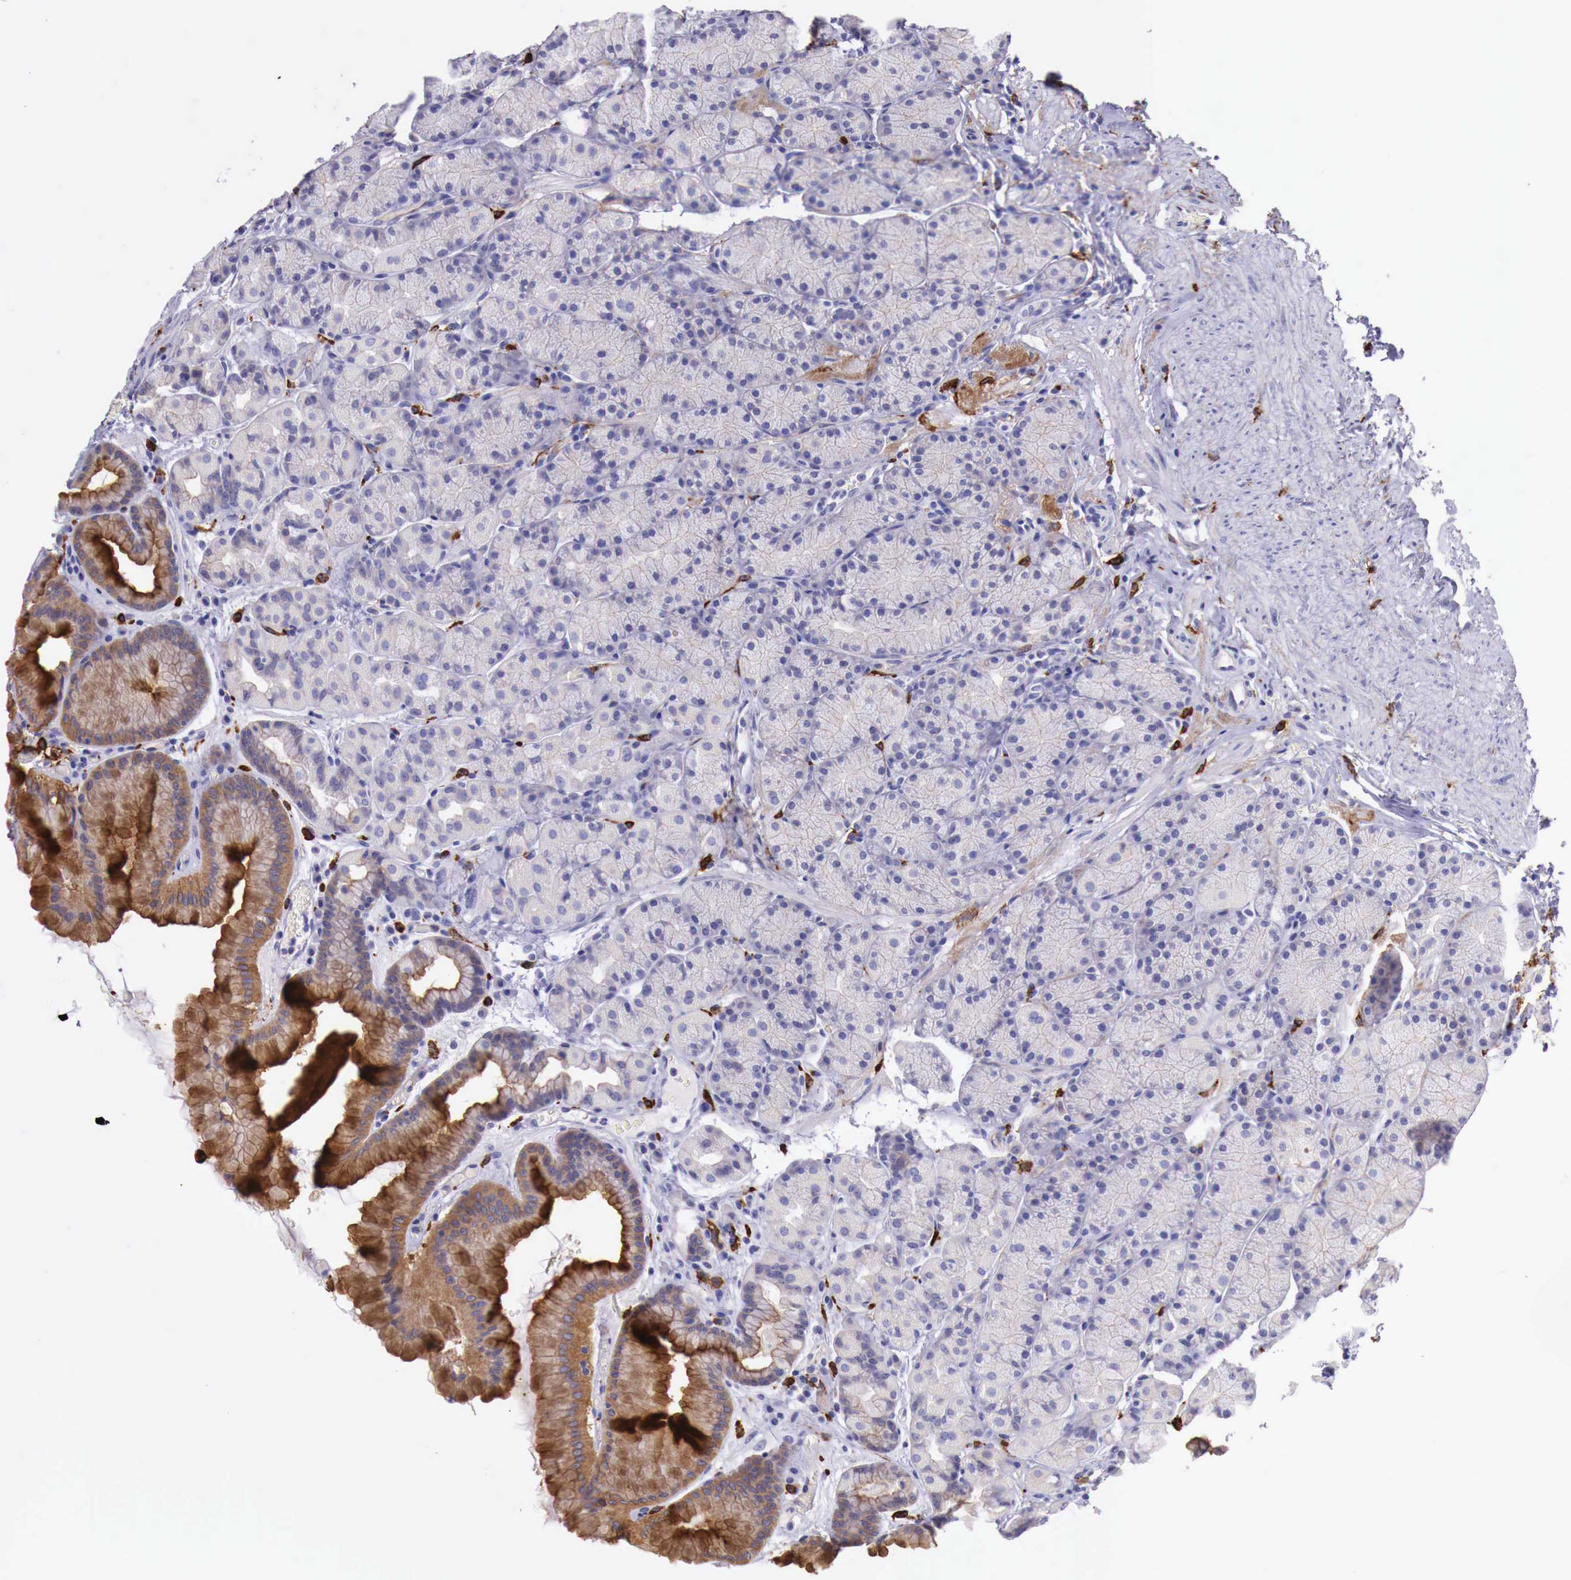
{"staining": {"intensity": "strong", "quantity": "<25%", "location": "cytoplasmic/membranous"}, "tissue": "stomach", "cell_type": "Glandular cells", "image_type": "normal", "snomed": [{"axis": "morphology", "description": "Normal tissue, NOS"}, {"axis": "topography", "description": "Stomach, upper"}], "caption": "Immunohistochemical staining of unremarkable human stomach shows strong cytoplasmic/membranous protein expression in about <25% of glandular cells. The staining was performed using DAB (3,3'-diaminobenzidine) to visualize the protein expression in brown, while the nuclei were stained in blue with hematoxylin (Magnification: 20x).", "gene": "MSR1", "patient": {"sex": "male", "age": 72}}